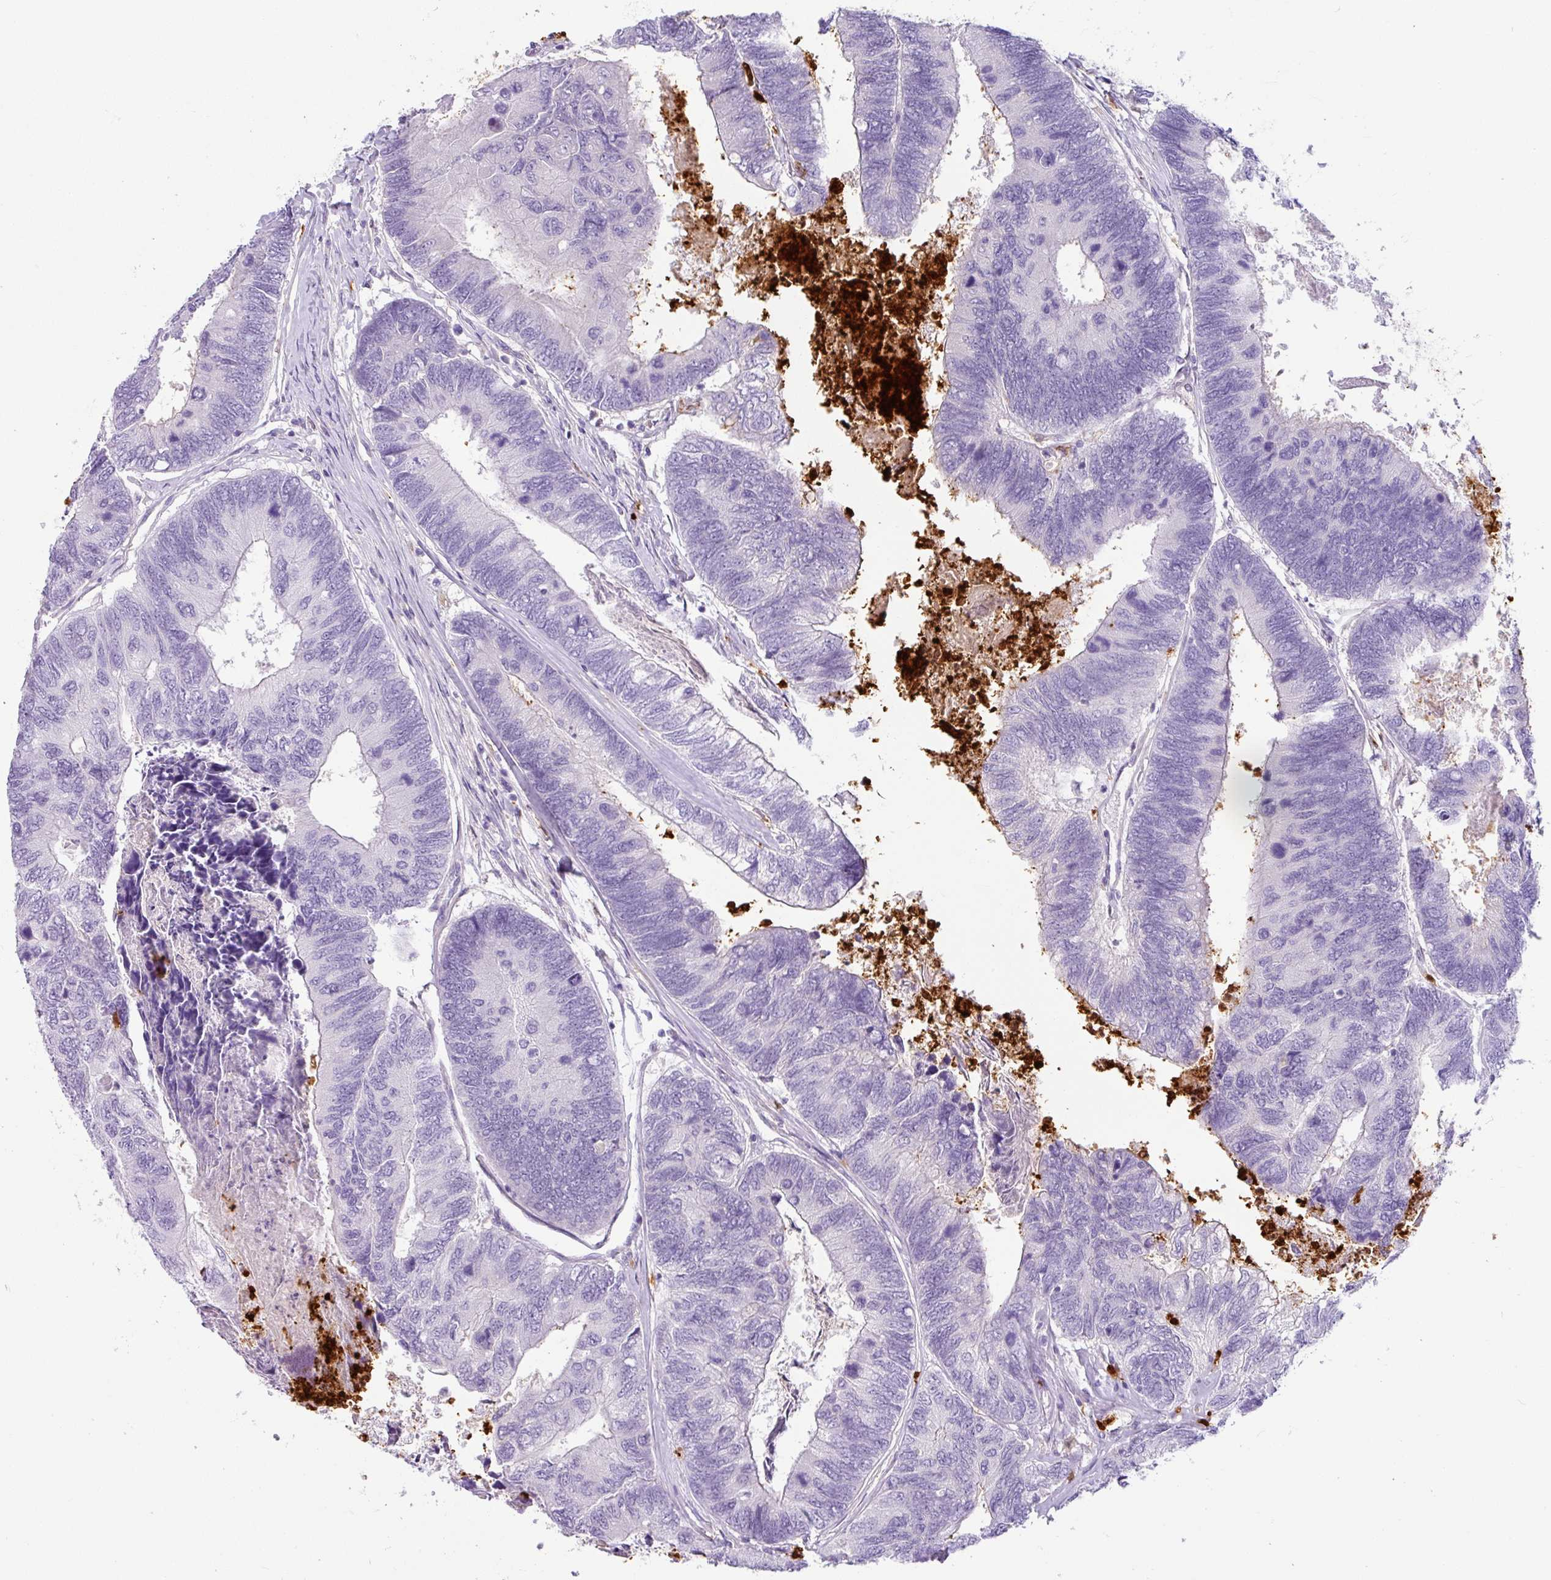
{"staining": {"intensity": "negative", "quantity": "none", "location": "none"}, "tissue": "colorectal cancer", "cell_type": "Tumor cells", "image_type": "cancer", "snomed": [{"axis": "morphology", "description": "Adenocarcinoma, NOS"}, {"axis": "topography", "description": "Colon"}], "caption": "Protein analysis of adenocarcinoma (colorectal) shows no significant positivity in tumor cells. (Stains: DAB (3,3'-diaminobenzidine) immunohistochemistry with hematoxylin counter stain, Microscopy: brightfield microscopy at high magnification).", "gene": "SH2D3C", "patient": {"sex": "female", "age": 67}}